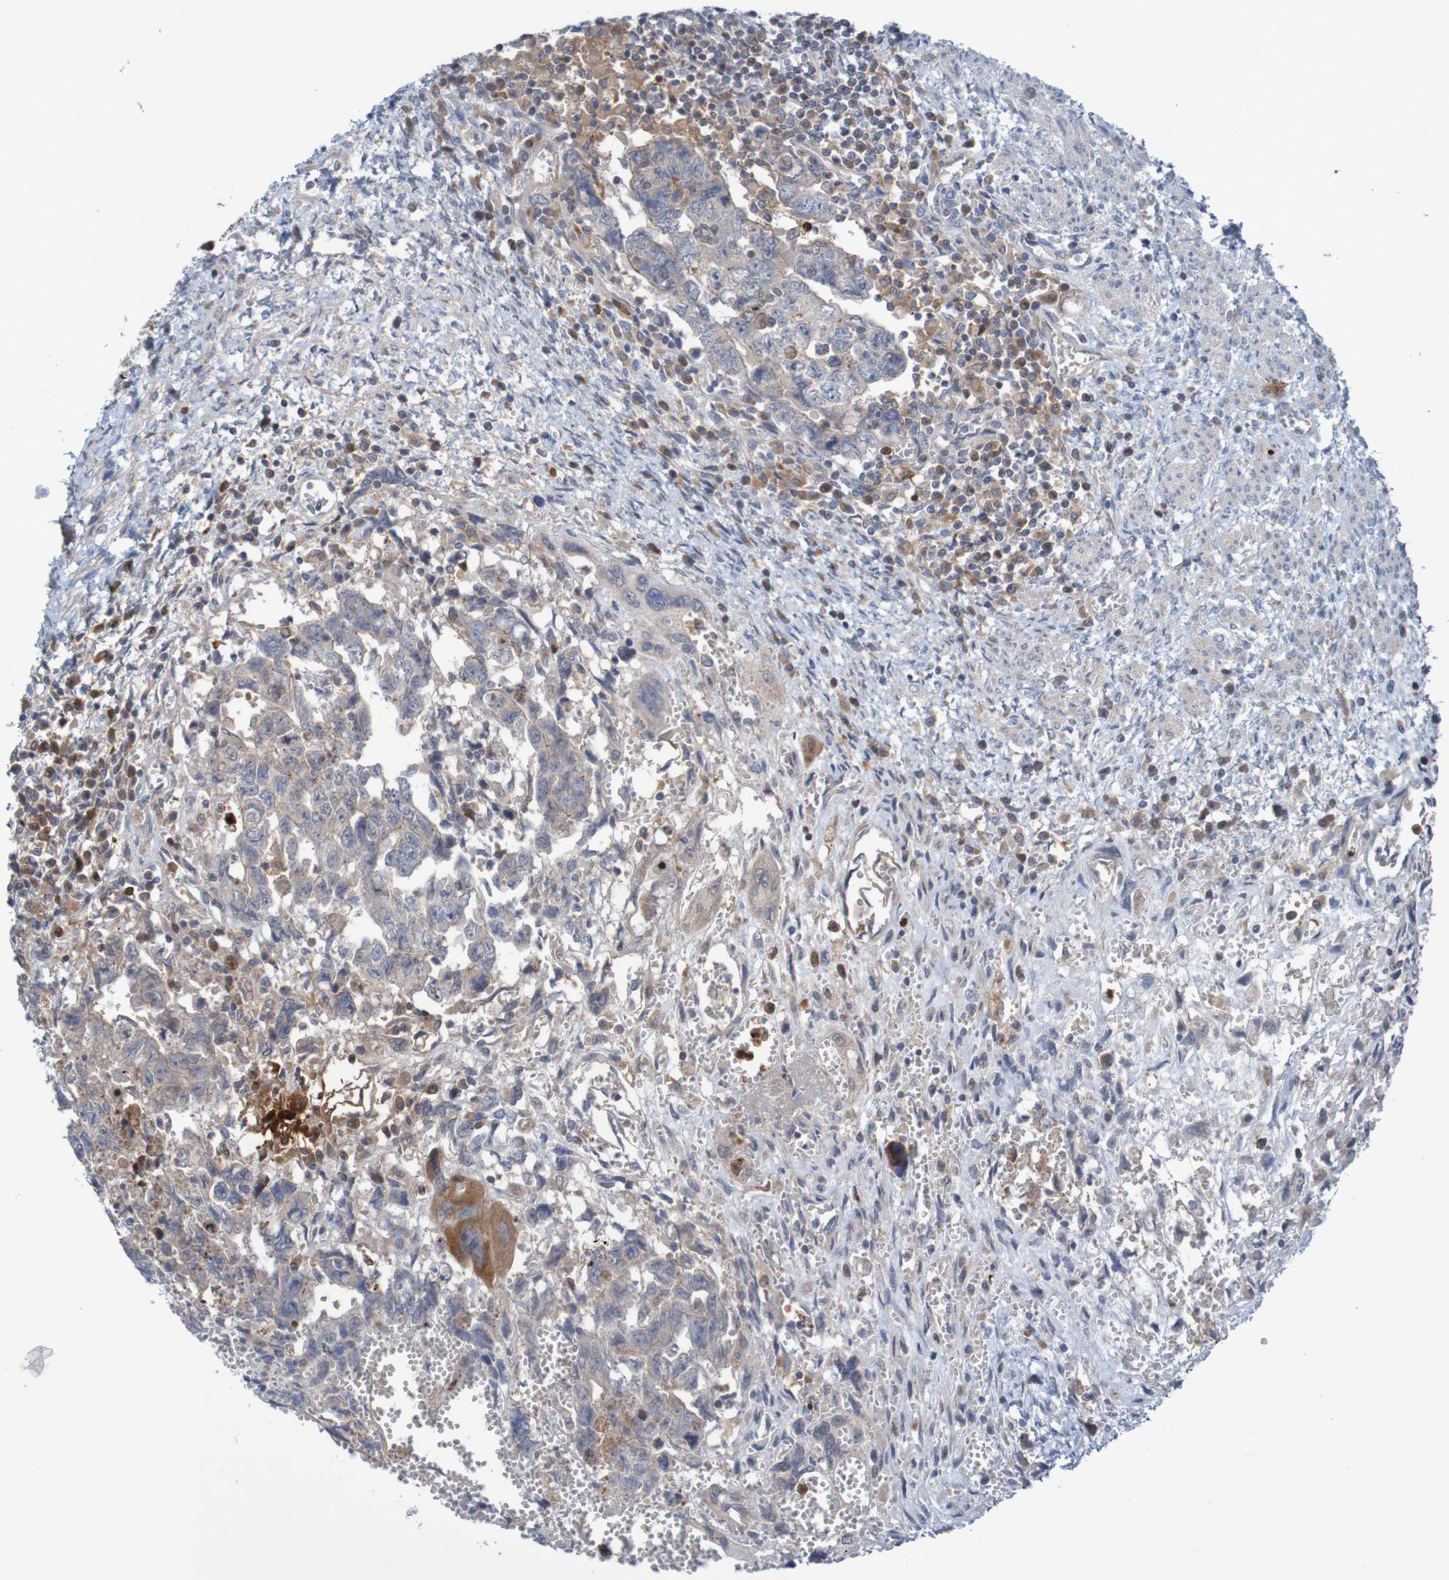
{"staining": {"intensity": "negative", "quantity": "none", "location": "none"}, "tissue": "testis cancer", "cell_type": "Tumor cells", "image_type": "cancer", "snomed": [{"axis": "morphology", "description": "Carcinoma, Embryonal, NOS"}, {"axis": "topography", "description": "Testis"}], "caption": "Immunohistochemical staining of embryonal carcinoma (testis) displays no significant expression in tumor cells.", "gene": "ANGPT4", "patient": {"sex": "male", "age": 28}}